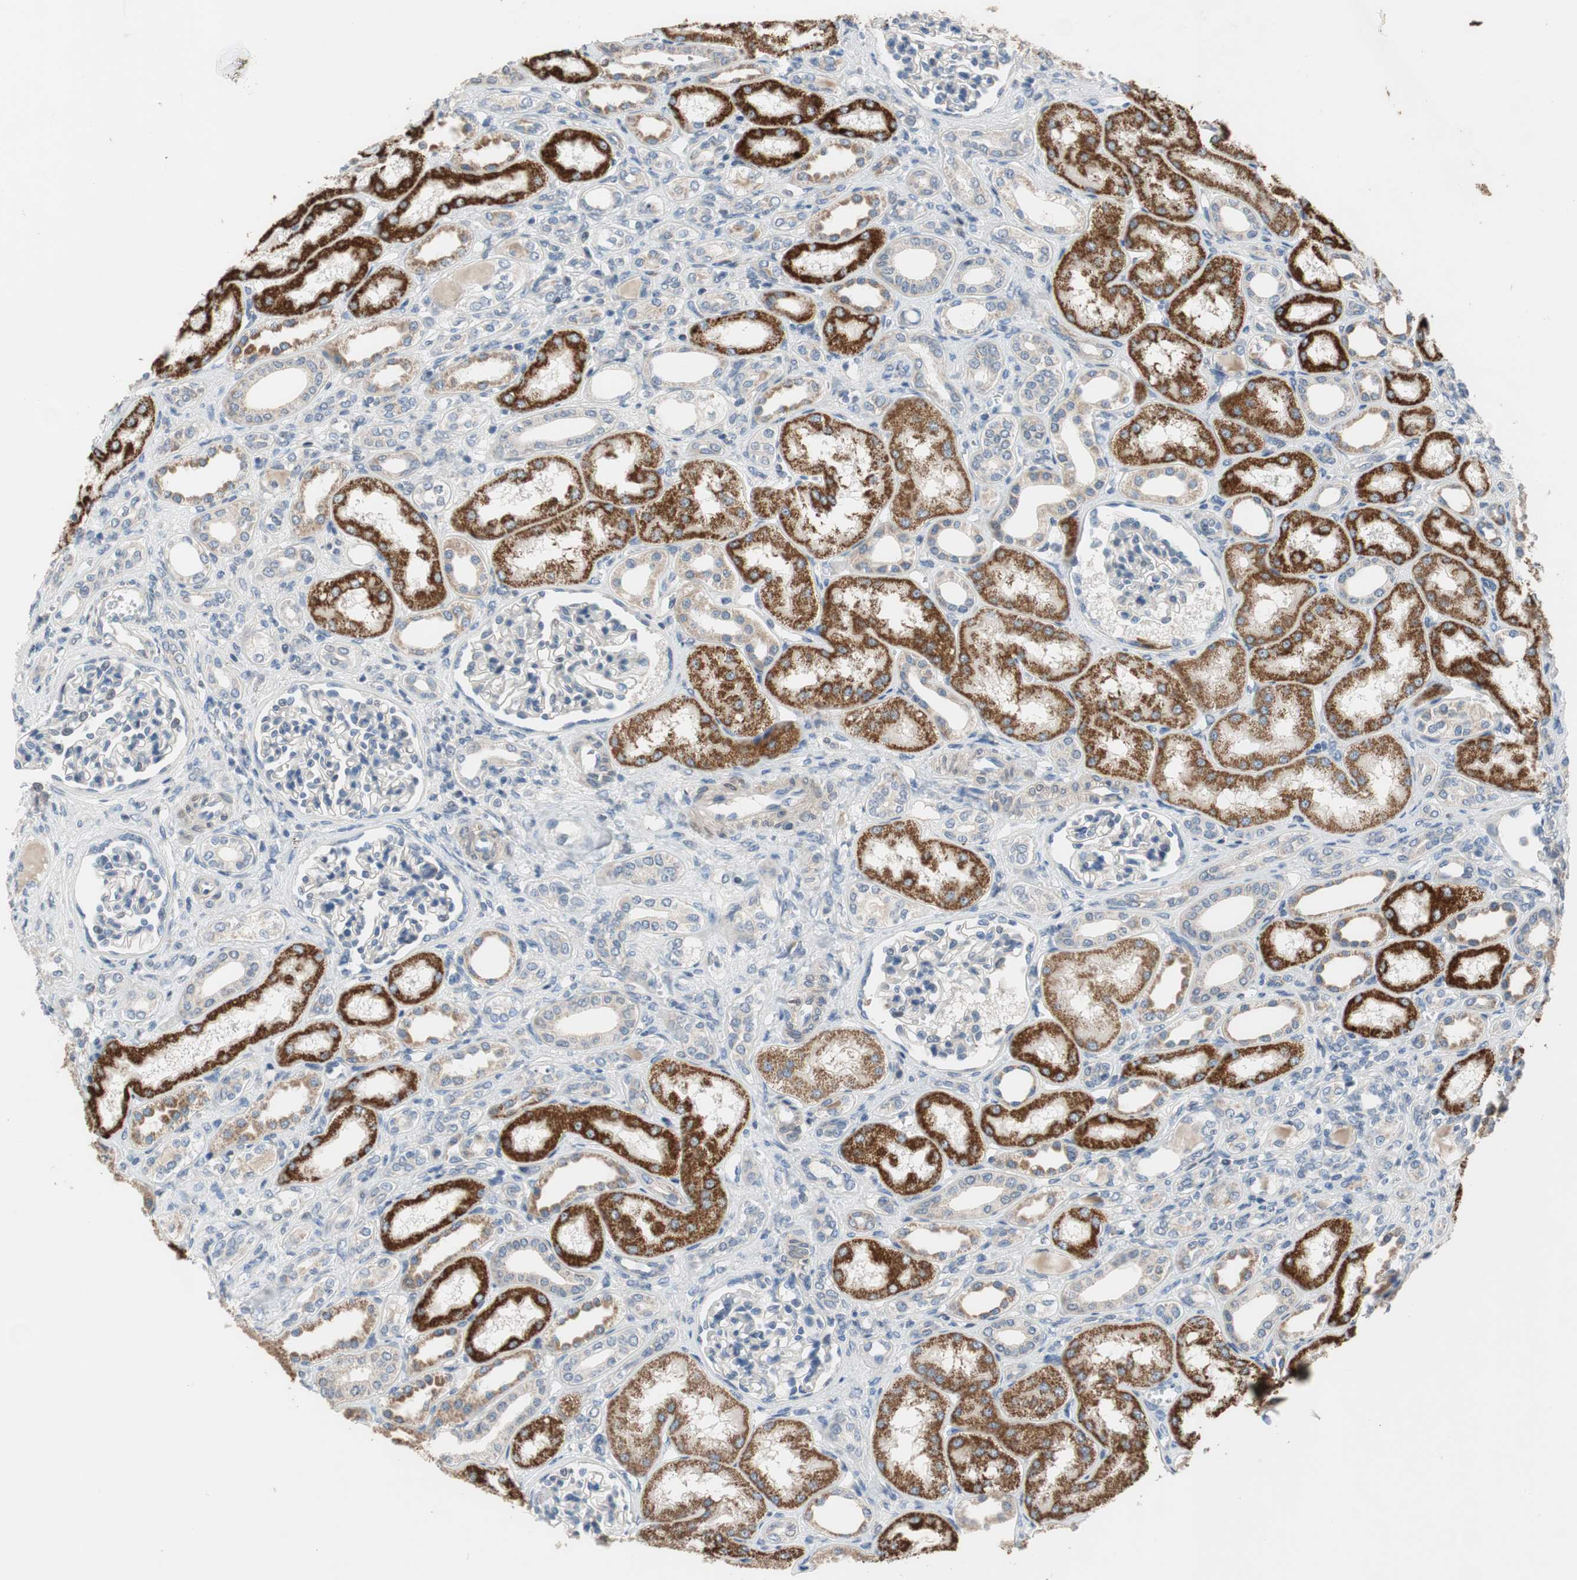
{"staining": {"intensity": "negative", "quantity": "none", "location": "none"}, "tissue": "kidney", "cell_type": "Cells in glomeruli", "image_type": "normal", "snomed": [{"axis": "morphology", "description": "Normal tissue, NOS"}, {"axis": "topography", "description": "Kidney"}], "caption": "Protein analysis of normal kidney exhibits no significant staining in cells in glomeruli.", "gene": "TACR3", "patient": {"sex": "male", "age": 7}}